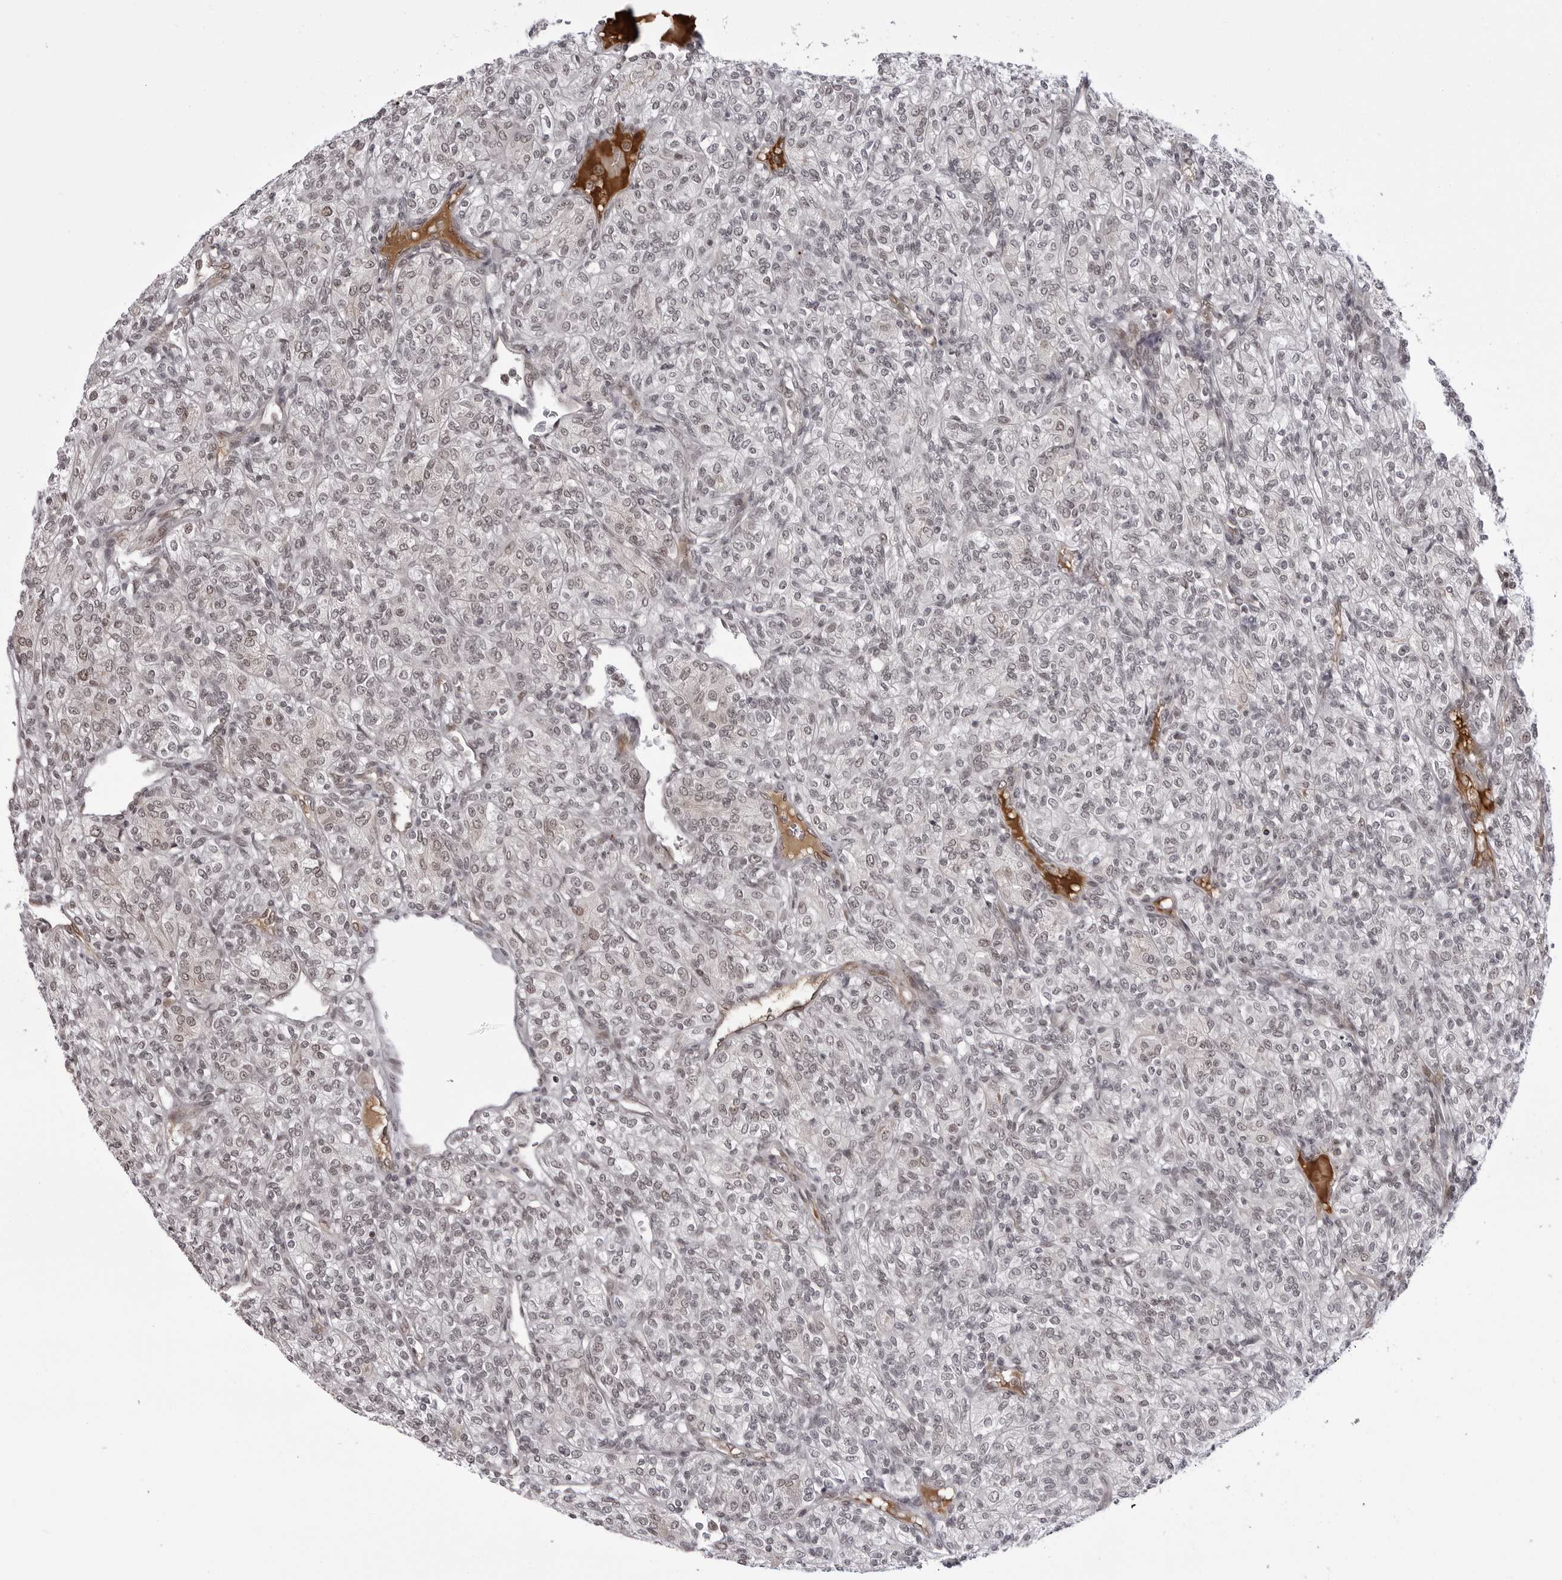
{"staining": {"intensity": "weak", "quantity": "<25%", "location": "nuclear"}, "tissue": "renal cancer", "cell_type": "Tumor cells", "image_type": "cancer", "snomed": [{"axis": "morphology", "description": "Adenocarcinoma, NOS"}, {"axis": "topography", "description": "Kidney"}], "caption": "This image is of adenocarcinoma (renal) stained with immunohistochemistry (IHC) to label a protein in brown with the nuclei are counter-stained blue. There is no expression in tumor cells.", "gene": "PHF3", "patient": {"sex": "male", "age": 77}}